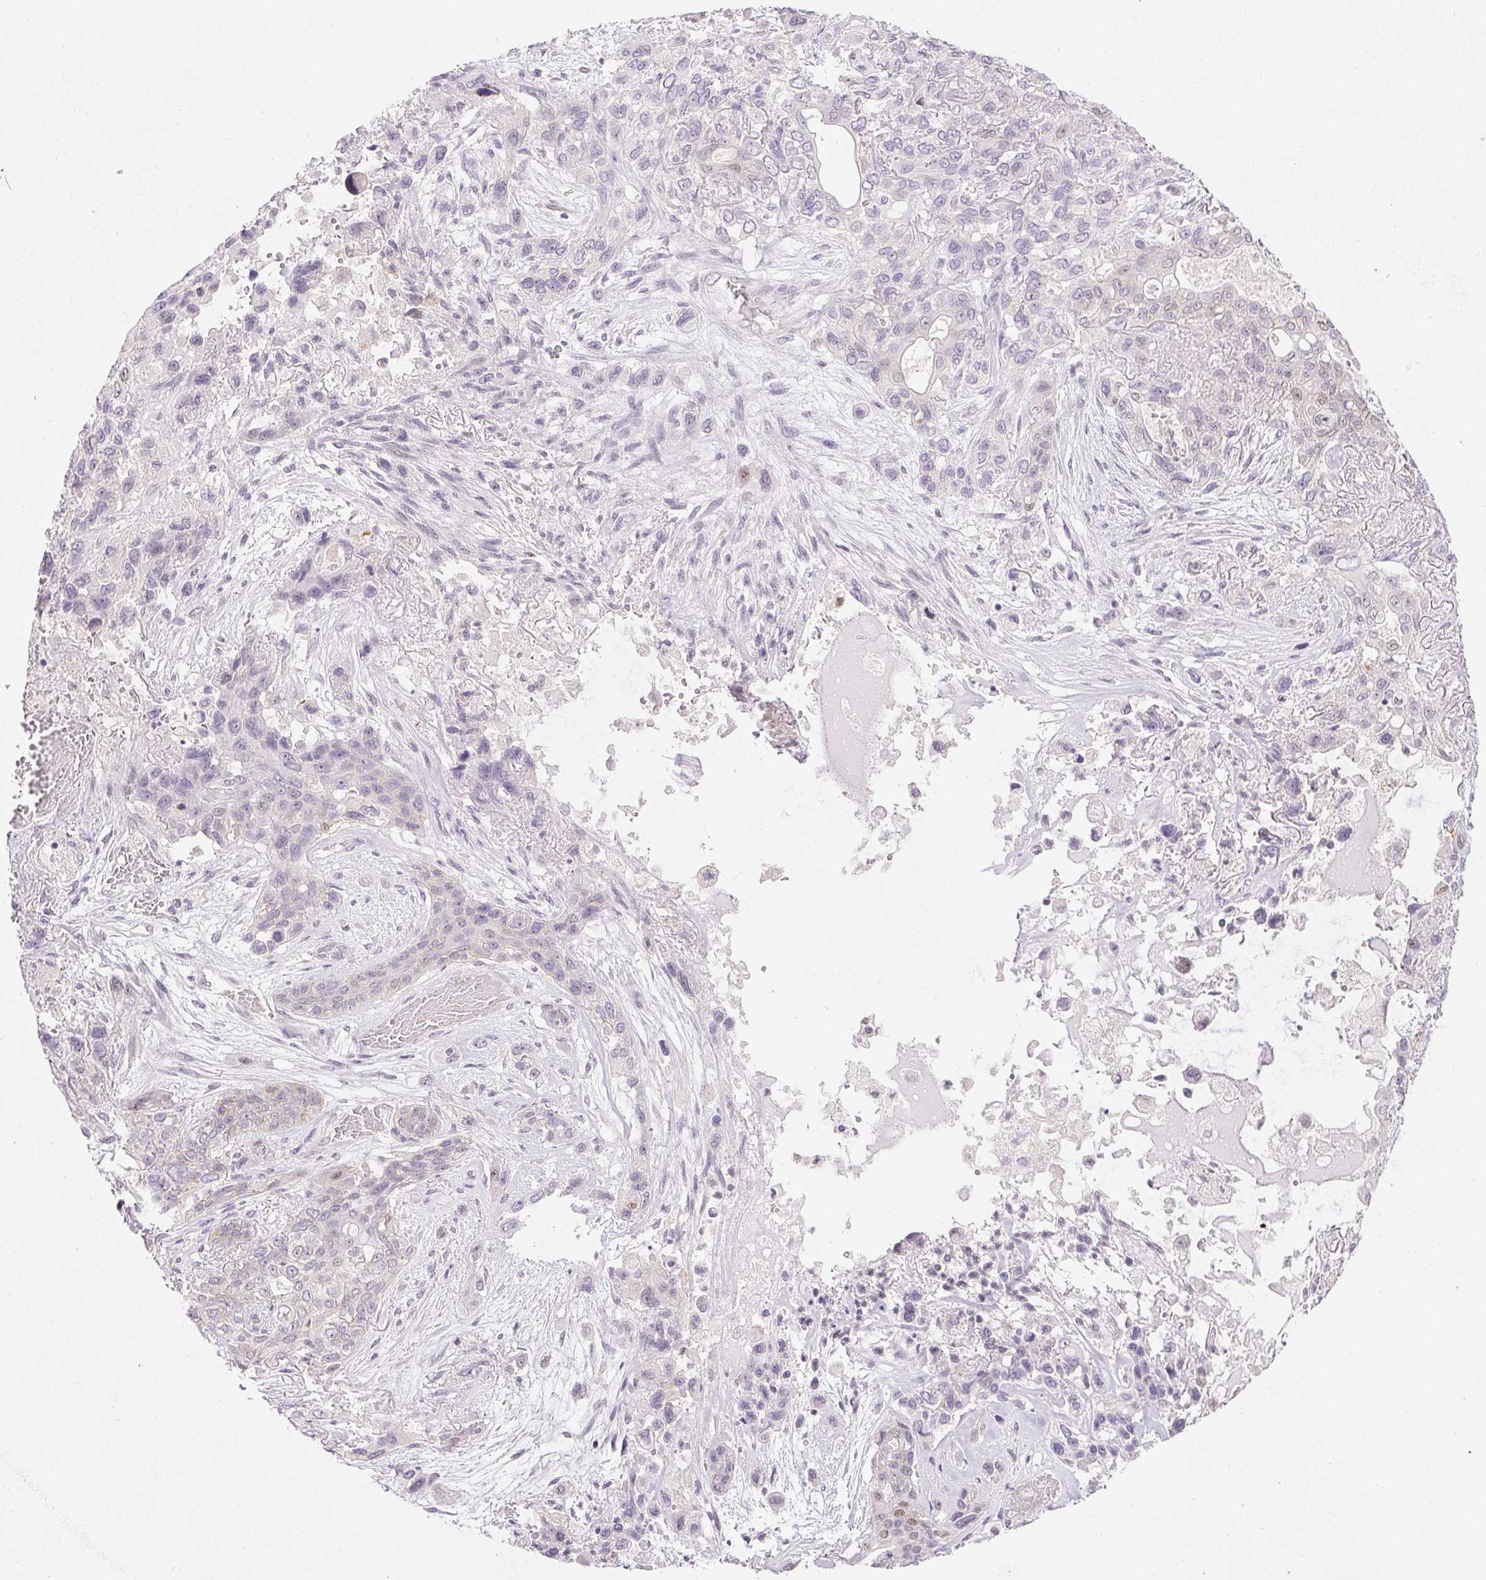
{"staining": {"intensity": "negative", "quantity": "none", "location": "none"}, "tissue": "lung cancer", "cell_type": "Tumor cells", "image_type": "cancer", "snomed": [{"axis": "morphology", "description": "Squamous cell carcinoma, NOS"}, {"axis": "topography", "description": "Lung"}], "caption": "Immunohistochemistry (IHC) micrograph of human lung cancer stained for a protein (brown), which exhibits no expression in tumor cells.", "gene": "RPGRIP1", "patient": {"sex": "female", "age": 70}}